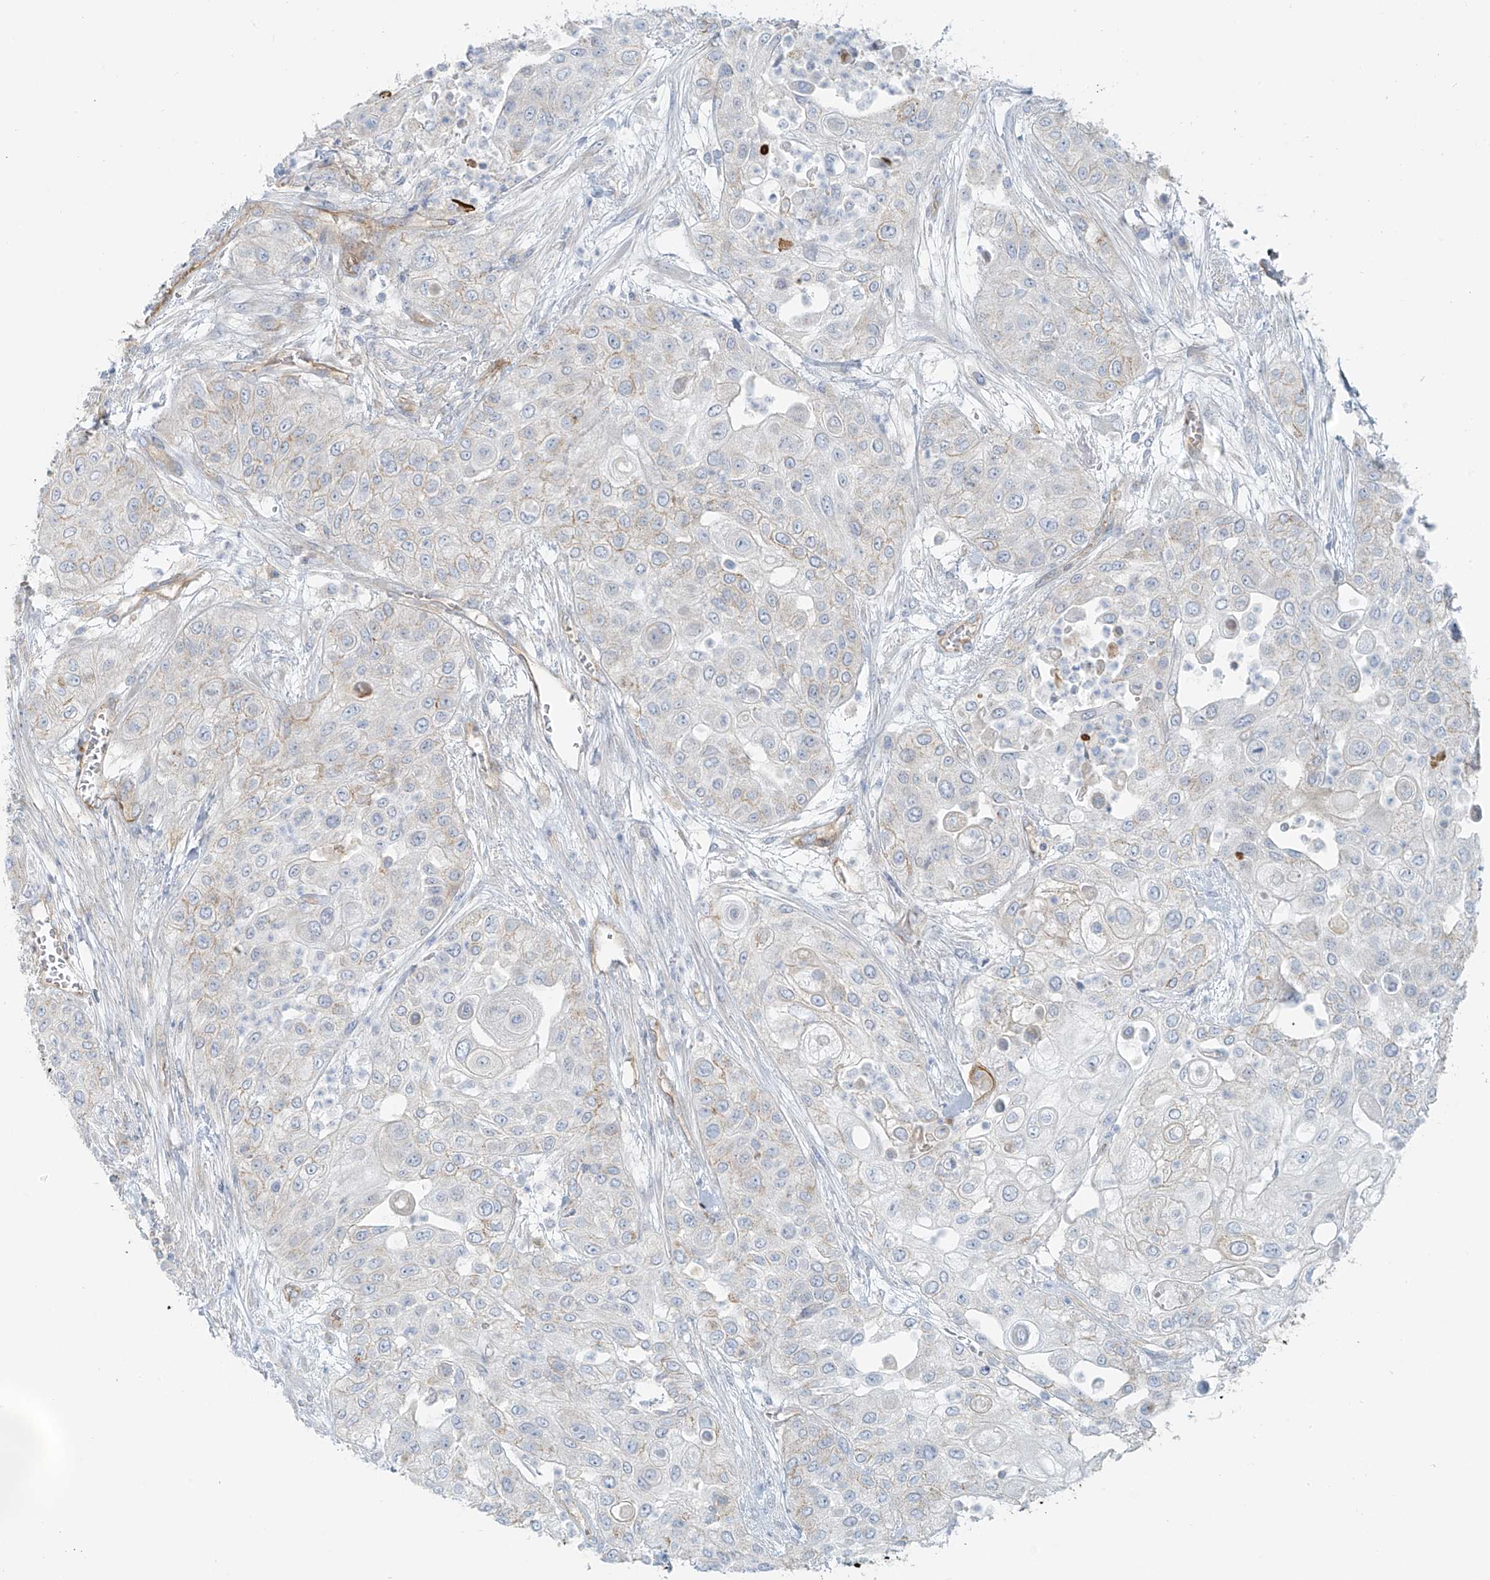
{"staining": {"intensity": "negative", "quantity": "none", "location": "none"}, "tissue": "urothelial cancer", "cell_type": "Tumor cells", "image_type": "cancer", "snomed": [{"axis": "morphology", "description": "Urothelial carcinoma, High grade"}, {"axis": "topography", "description": "Urinary bladder"}], "caption": "A photomicrograph of urothelial cancer stained for a protein reveals no brown staining in tumor cells.", "gene": "VAMP5", "patient": {"sex": "female", "age": 79}}